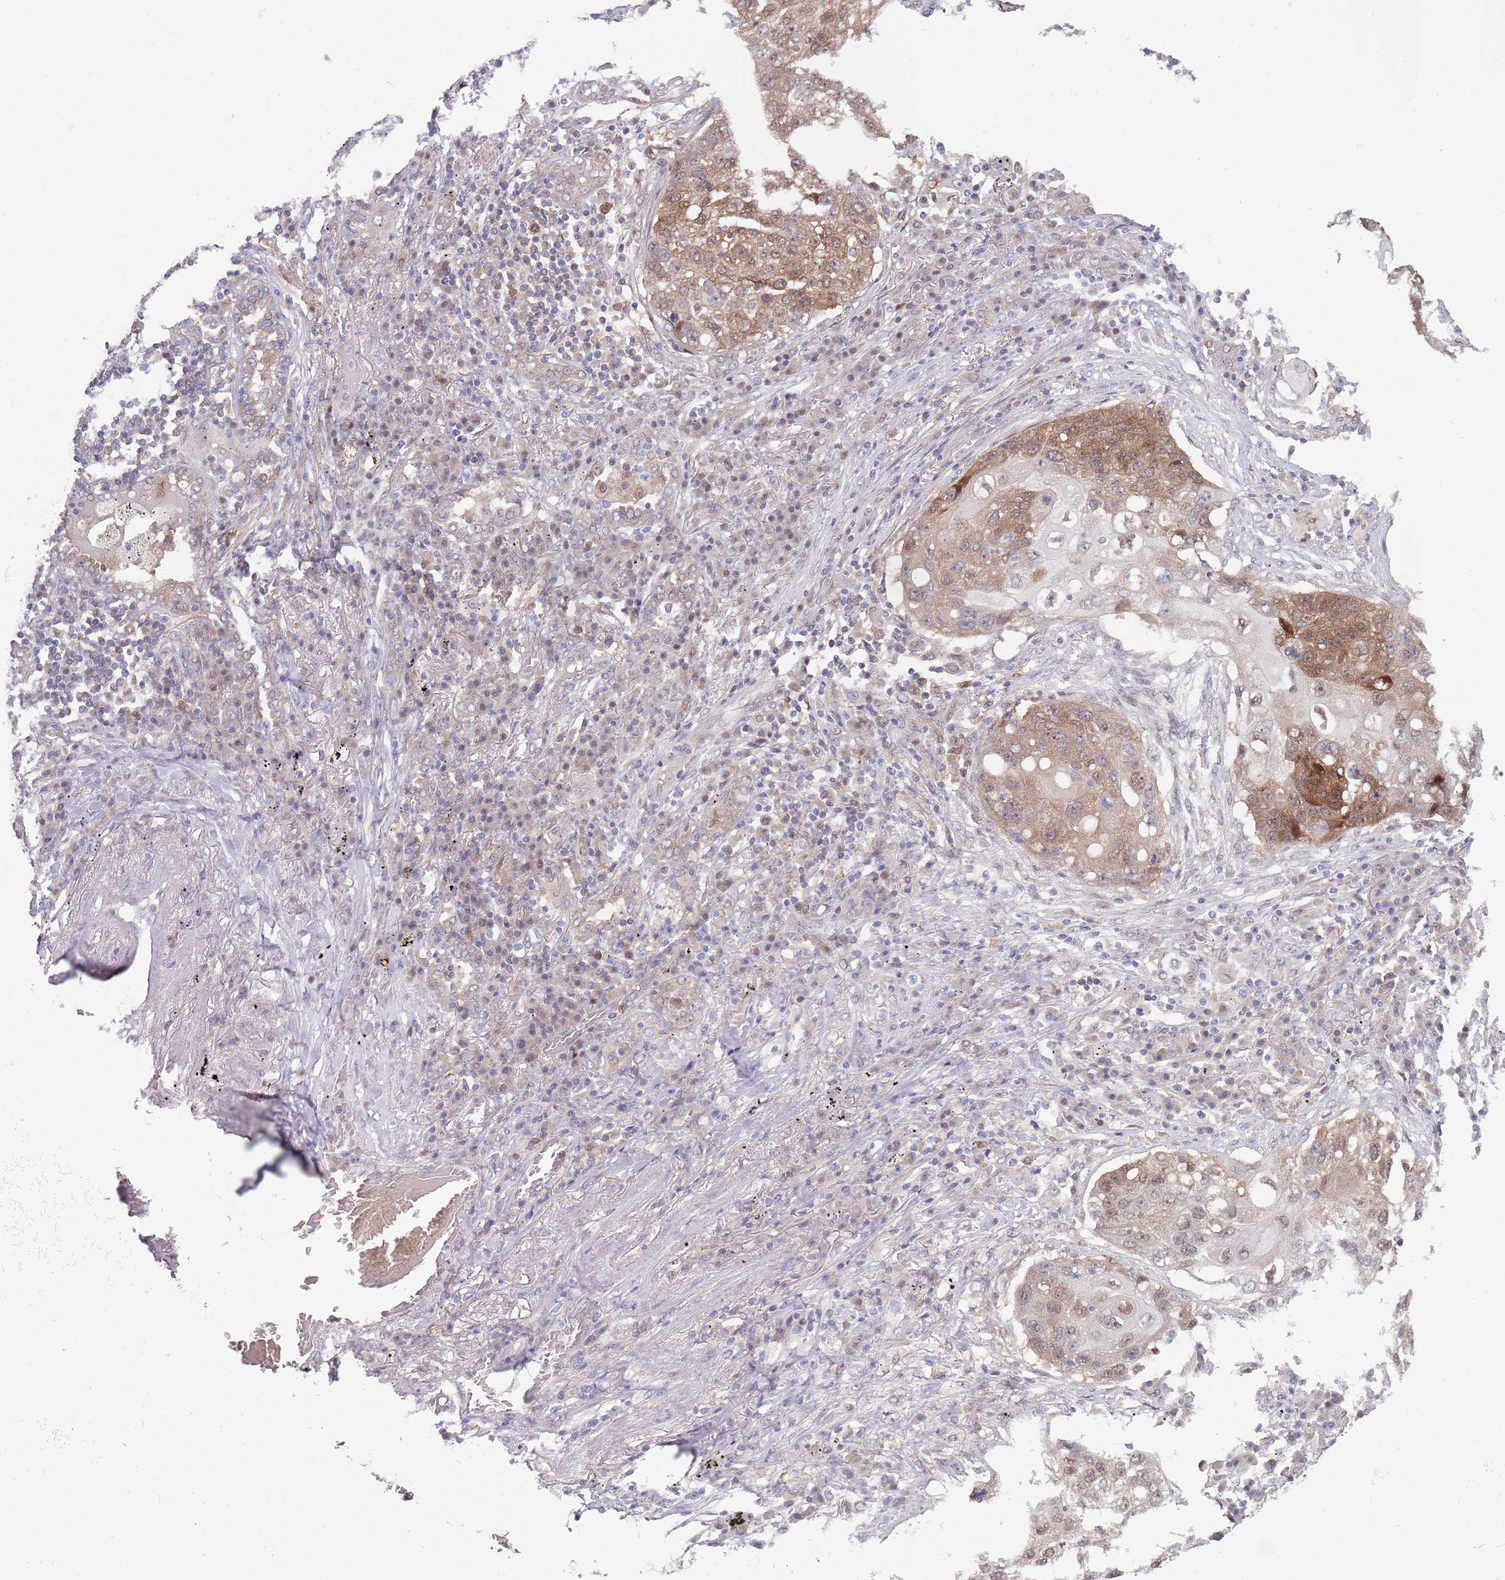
{"staining": {"intensity": "moderate", "quantity": ">75%", "location": "cytoplasmic/membranous,nuclear"}, "tissue": "lung cancer", "cell_type": "Tumor cells", "image_type": "cancer", "snomed": [{"axis": "morphology", "description": "Squamous cell carcinoma, NOS"}, {"axis": "topography", "description": "Lung"}], "caption": "Immunohistochemistry (DAB) staining of human lung cancer reveals moderate cytoplasmic/membranous and nuclear protein staining in about >75% of tumor cells. Nuclei are stained in blue.", "gene": "CLNS1A", "patient": {"sex": "female", "age": 63}}